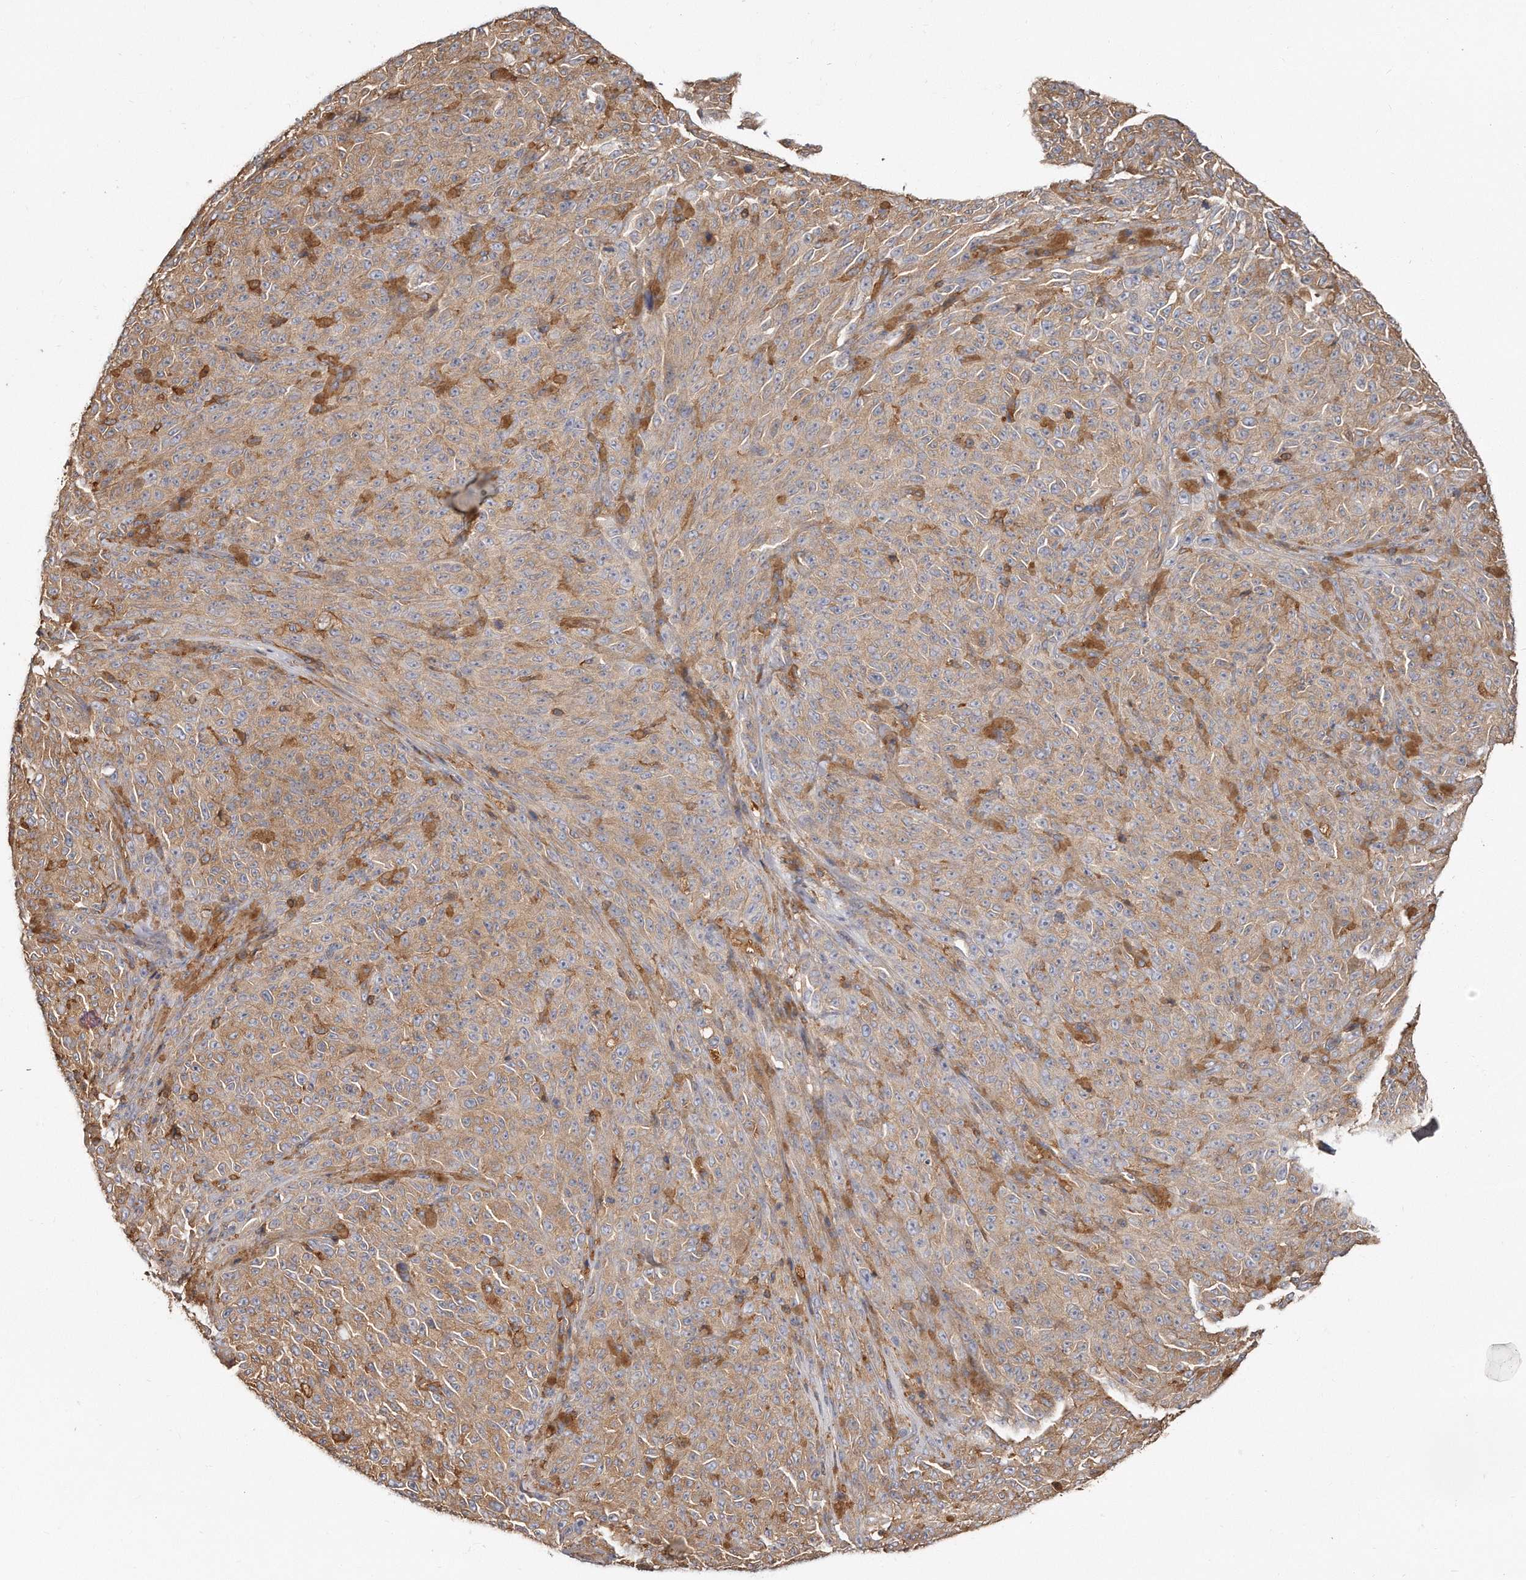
{"staining": {"intensity": "weak", "quantity": ">75%", "location": "cytoplasmic/membranous"}, "tissue": "melanoma", "cell_type": "Tumor cells", "image_type": "cancer", "snomed": [{"axis": "morphology", "description": "Malignant melanoma, NOS"}, {"axis": "topography", "description": "Skin"}], "caption": "This photomicrograph shows melanoma stained with immunohistochemistry to label a protein in brown. The cytoplasmic/membranous of tumor cells show weak positivity for the protein. Nuclei are counter-stained blue.", "gene": "CAP1", "patient": {"sex": "female", "age": 82}}